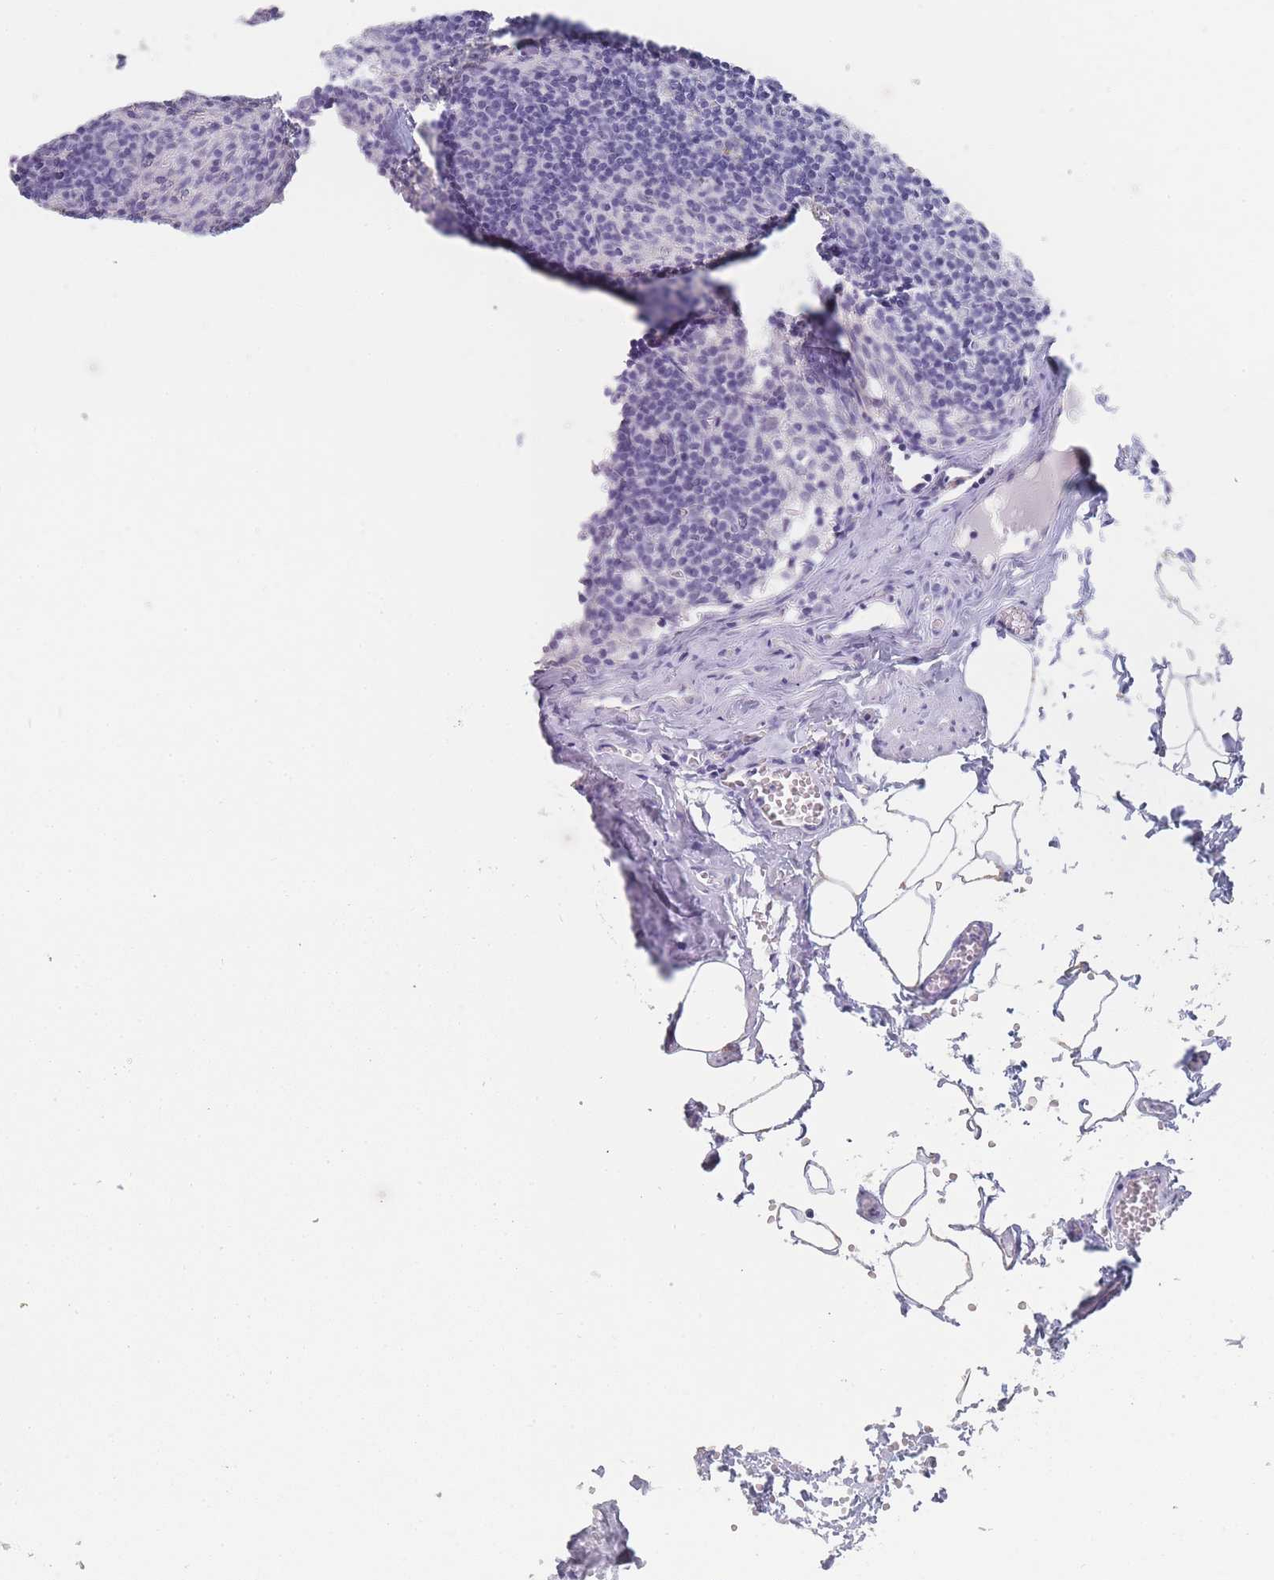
{"staining": {"intensity": "negative", "quantity": "none", "location": "none"}, "tissue": "lymph node", "cell_type": "Germinal center cells", "image_type": "normal", "snomed": [{"axis": "morphology", "description": "Normal tissue, NOS"}, {"axis": "topography", "description": "Lymph node"}], "caption": "Germinal center cells show no significant protein staining in normal lymph node. The staining is performed using DAB (3,3'-diaminobenzidine) brown chromogen with nuclei counter-stained in using hematoxylin.", "gene": "IMPG1", "patient": {"sex": "female", "age": 42}}